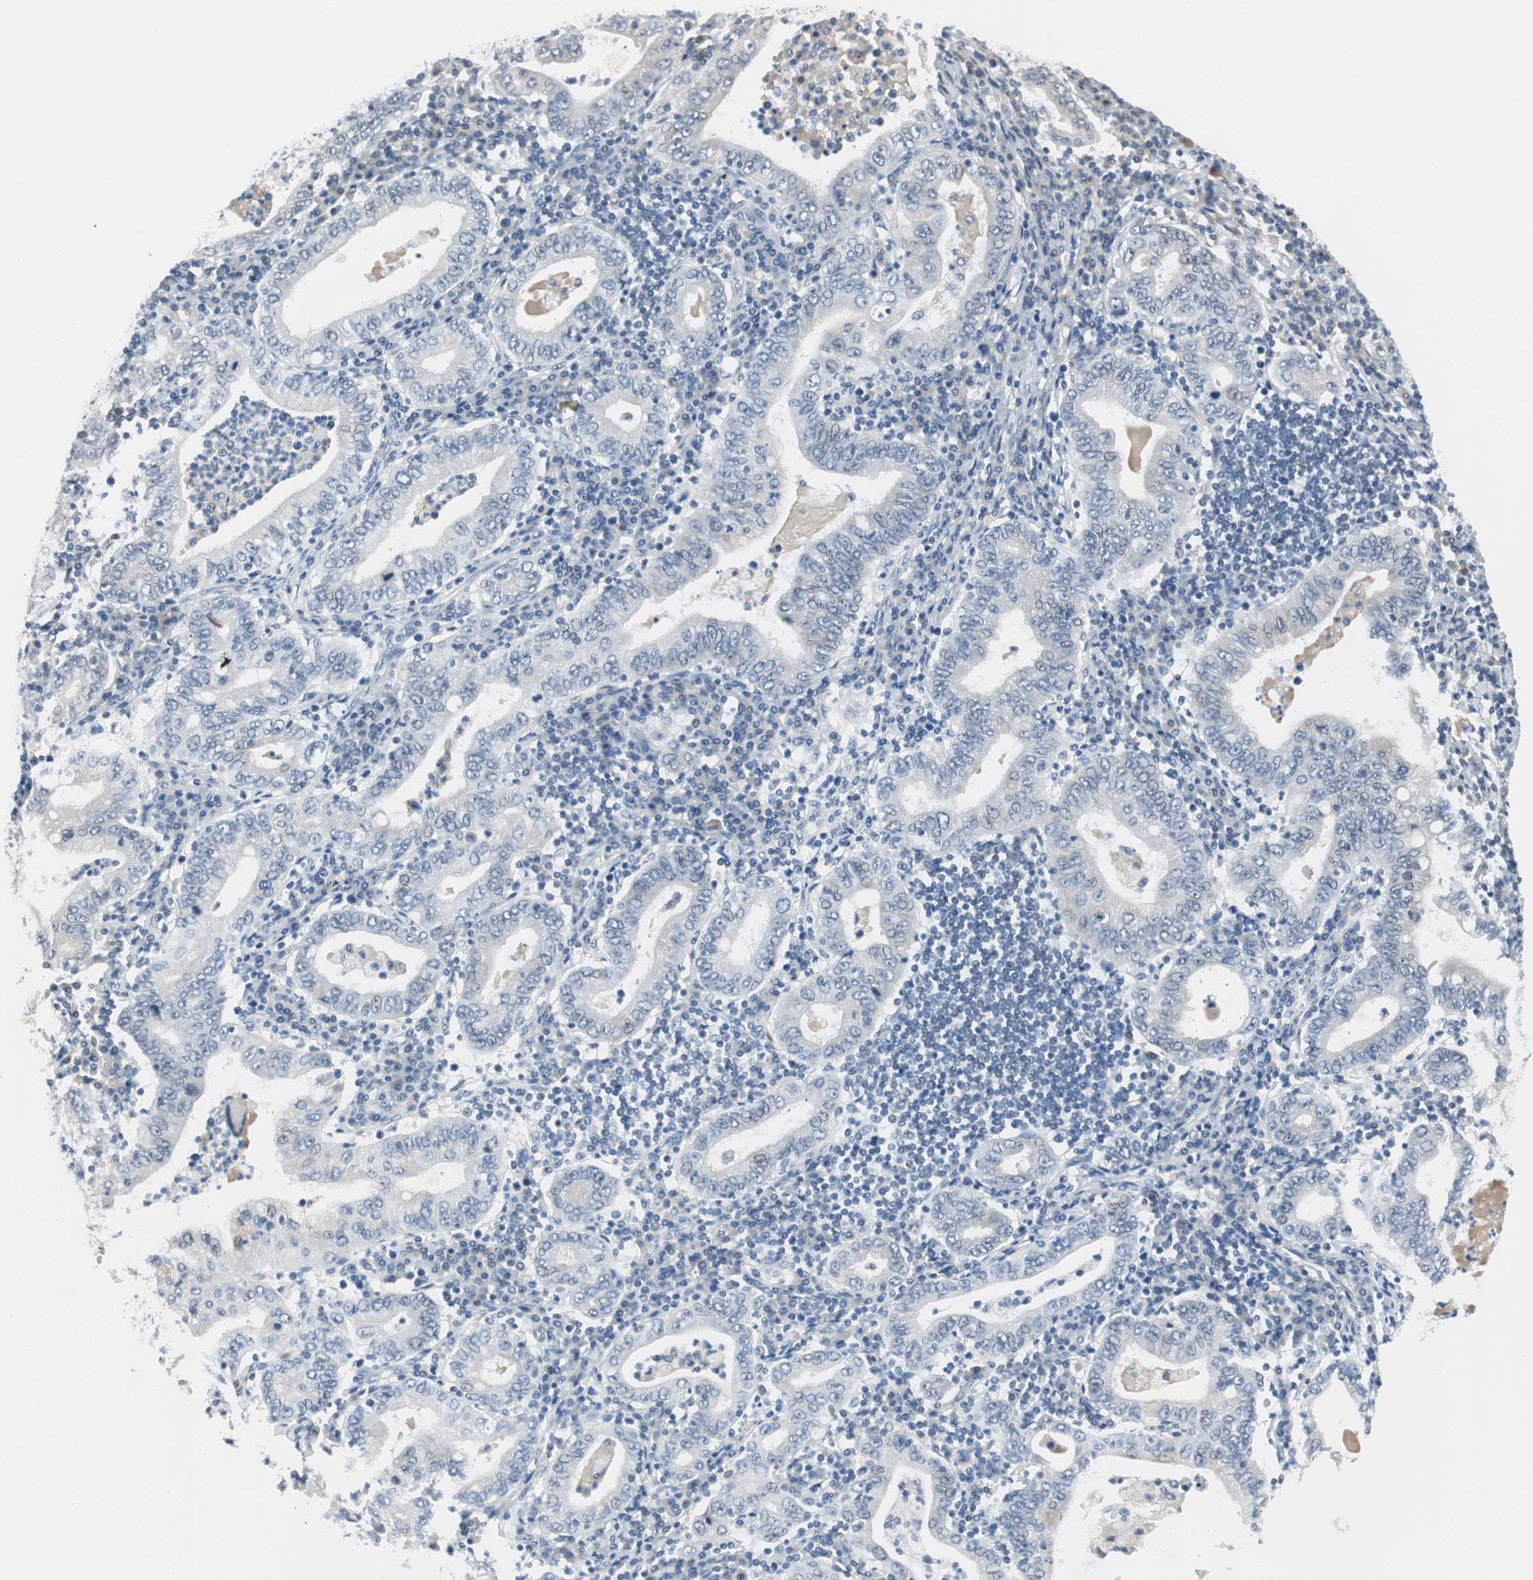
{"staining": {"intensity": "negative", "quantity": "none", "location": "none"}, "tissue": "stomach cancer", "cell_type": "Tumor cells", "image_type": "cancer", "snomed": [{"axis": "morphology", "description": "Normal tissue, NOS"}, {"axis": "morphology", "description": "Adenocarcinoma, NOS"}, {"axis": "topography", "description": "Esophagus"}, {"axis": "topography", "description": "Stomach, upper"}, {"axis": "topography", "description": "Peripheral nerve tissue"}], "caption": "Image shows no significant protein positivity in tumor cells of stomach cancer.", "gene": "PLAA", "patient": {"sex": "male", "age": 62}}